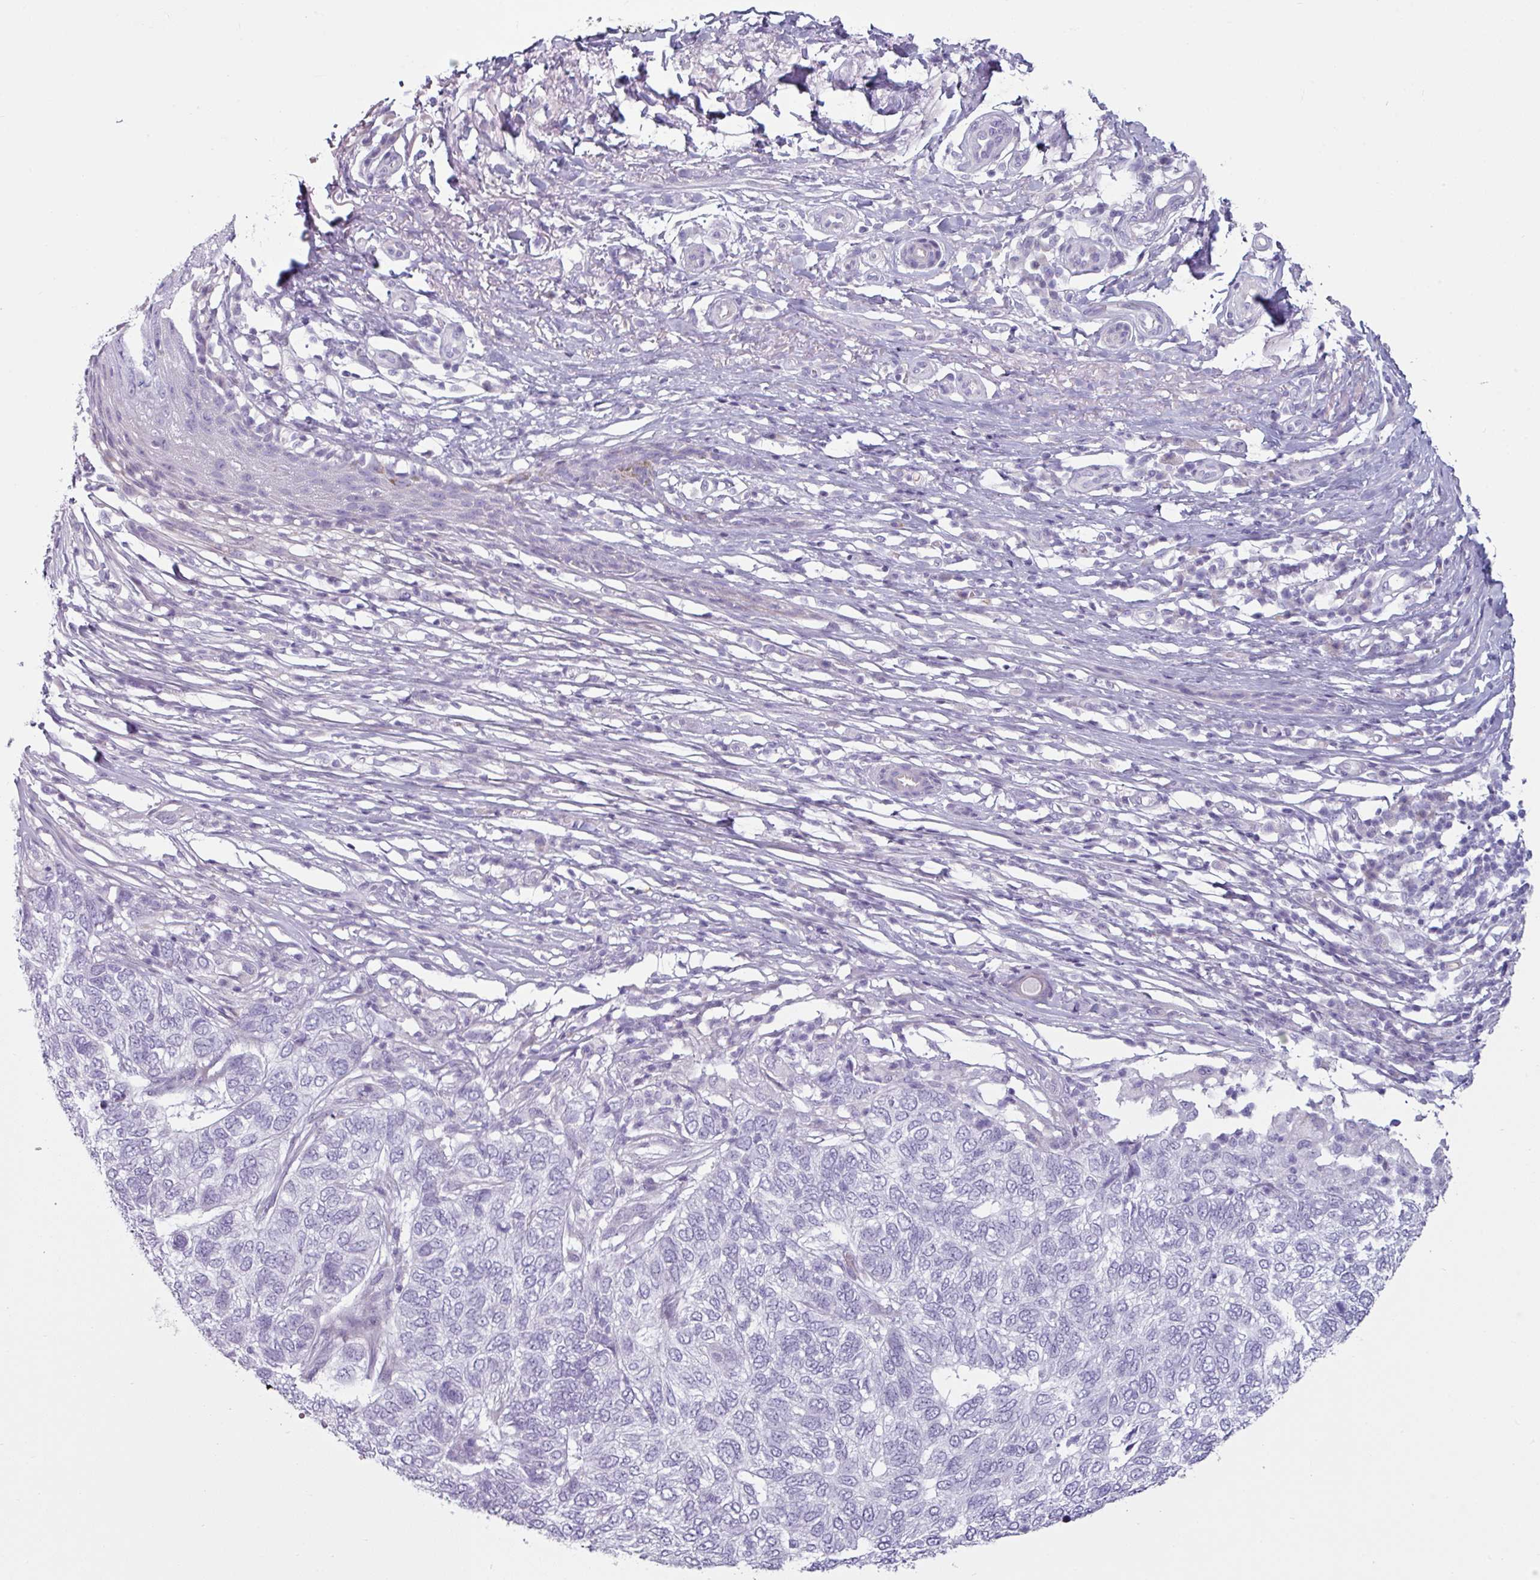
{"staining": {"intensity": "negative", "quantity": "none", "location": "none"}, "tissue": "skin cancer", "cell_type": "Tumor cells", "image_type": "cancer", "snomed": [{"axis": "morphology", "description": "Basal cell carcinoma"}, {"axis": "topography", "description": "Skin"}], "caption": "A photomicrograph of human basal cell carcinoma (skin) is negative for staining in tumor cells. (Brightfield microscopy of DAB (3,3'-diaminobenzidine) immunohistochemistry (IHC) at high magnification).", "gene": "CLCA1", "patient": {"sex": "female", "age": 65}}